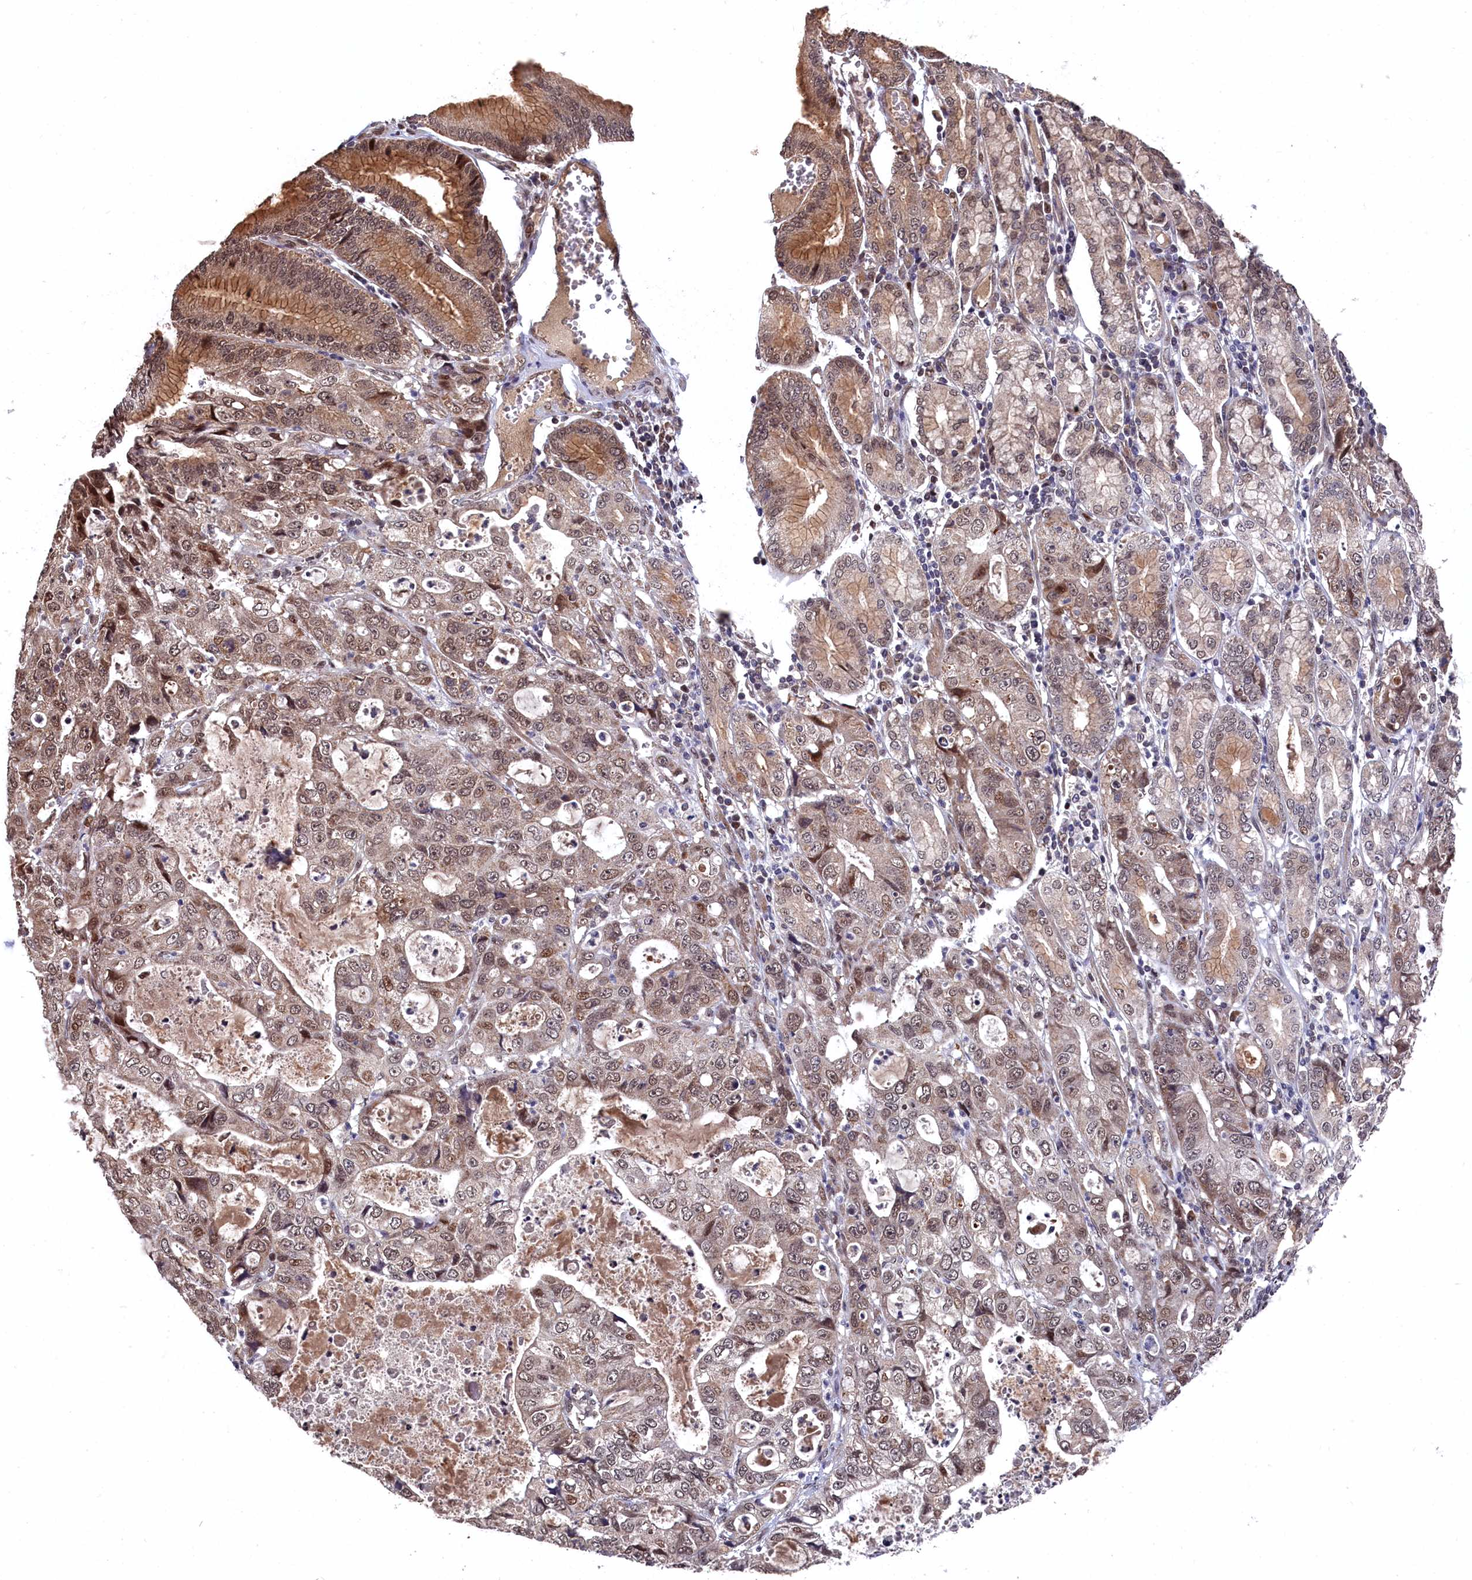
{"staining": {"intensity": "weak", "quantity": "25%-75%", "location": "cytoplasmic/membranous,nuclear"}, "tissue": "stomach cancer", "cell_type": "Tumor cells", "image_type": "cancer", "snomed": [{"axis": "morphology", "description": "Adenocarcinoma, NOS"}, {"axis": "topography", "description": "Stomach, lower"}], "caption": "Stomach cancer stained with a protein marker reveals weak staining in tumor cells.", "gene": "CLPX", "patient": {"sex": "female", "age": 43}}